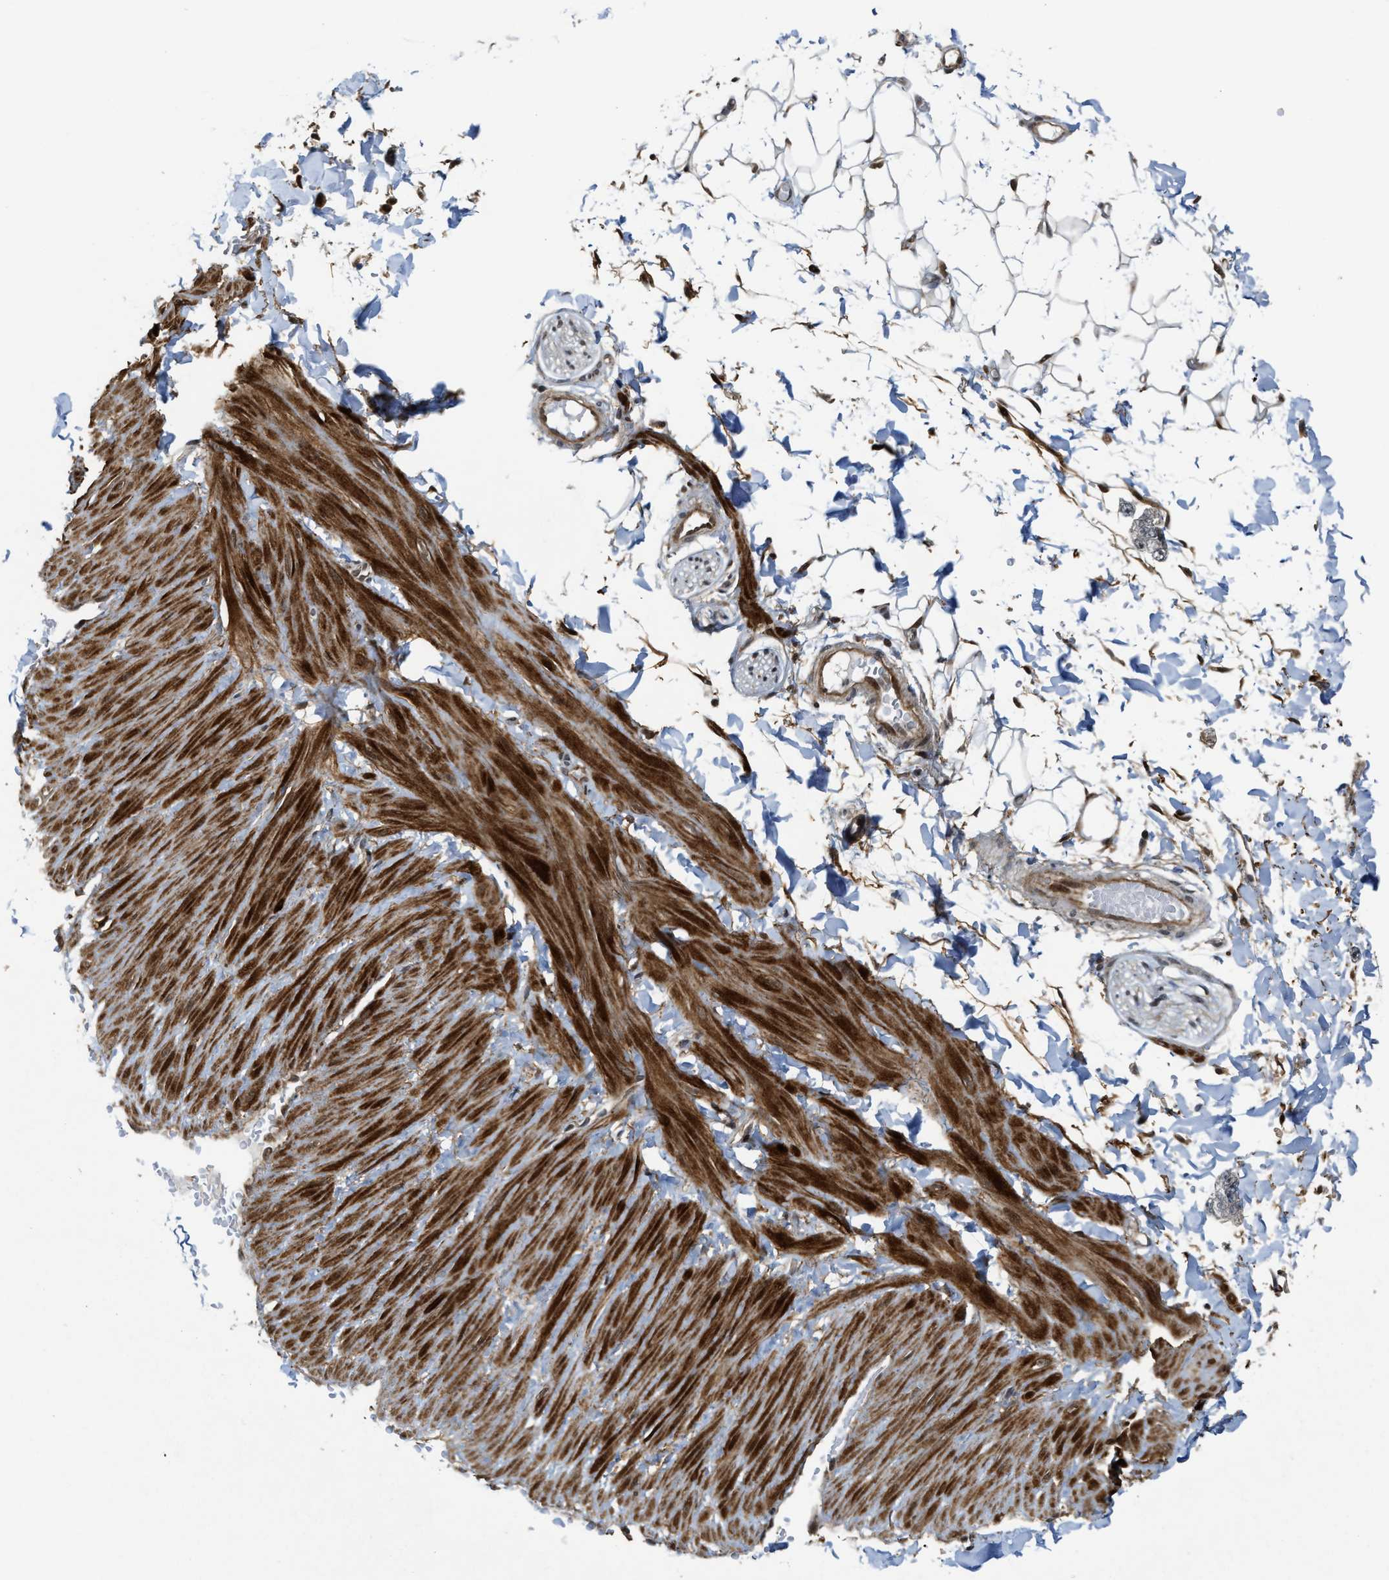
{"staining": {"intensity": "moderate", "quantity": ">75%", "location": "nuclear"}, "tissue": "adipose tissue", "cell_type": "Adipocytes", "image_type": "normal", "snomed": [{"axis": "morphology", "description": "Normal tissue, NOS"}, {"axis": "topography", "description": "Adipose tissue"}, {"axis": "topography", "description": "Vascular tissue"}, {"axis": "topography", "description": "Peripheral nerve tissue"}], "caption": "Protein expression analysis of normal human adipose tissue reveals moderate nuclear positivity in about >75% of adipocytes. (DAB (3,3'-diaminobenzidine) = brown stain, brightfield microscopy at high magnification).", "gene": "ZNF250", "patient": {"sex": "male", "age": 25}}